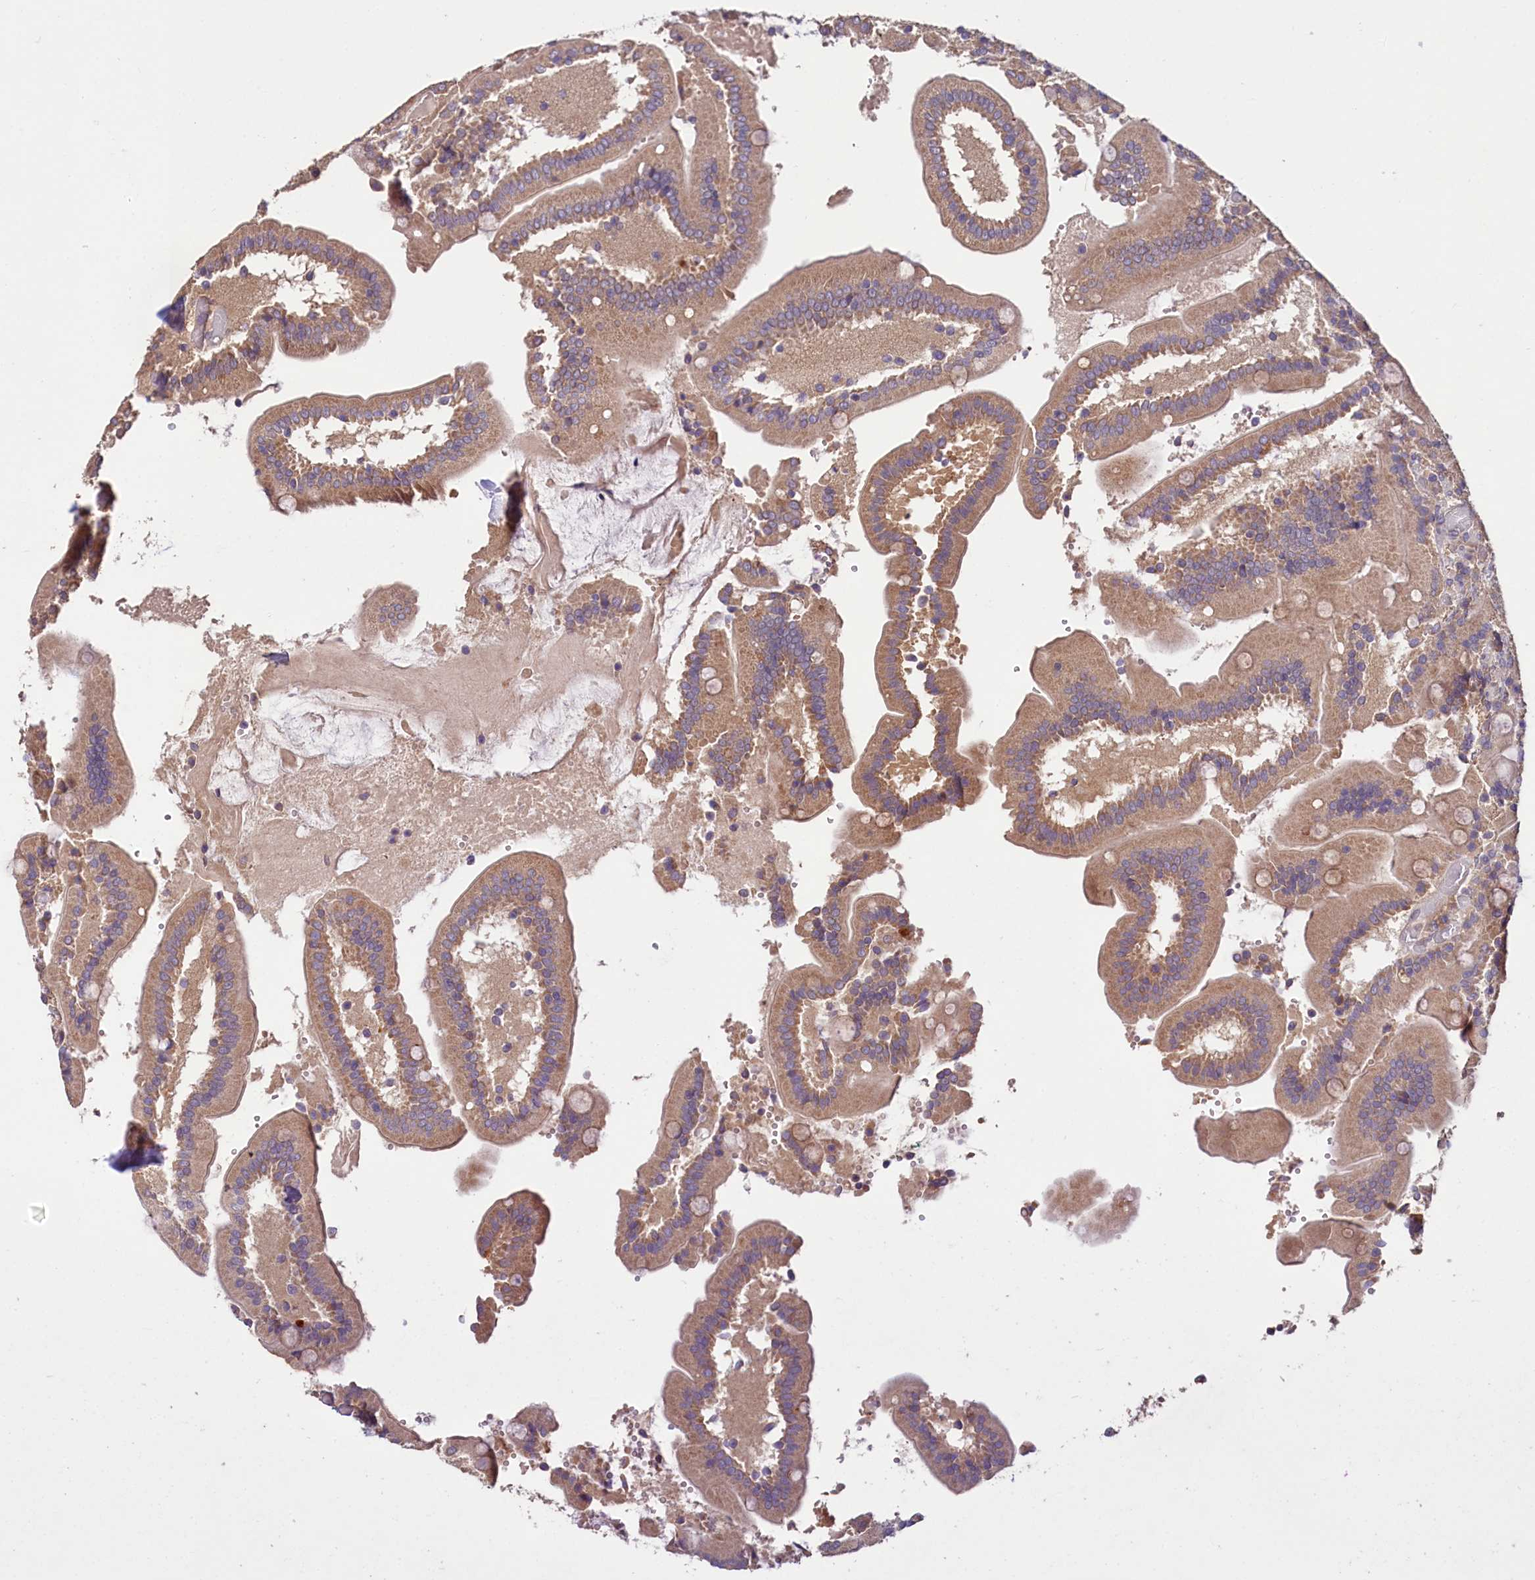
{"staining": {"intensity": "moderate", "quantity": ">75%", "location": "cytoplasmic/membranous"}, "tissue": "duodenum", "cell_type": "Glandular cells", "image_type": "normal", "snomed": [{"axis": "morphology", "description": "Normal tissue, NOS"}, {"axis": "topography", "description": "Duodenum"}], "caption": "Immunohistochemical staining of unremarkable human duodenum reveals >75% levels of moderate cytoplasmic/membranous protein staining in about >75% of glandular cells.", "gene": "ETFBKMT", "patient": {"sex": "female", "age": 62}}